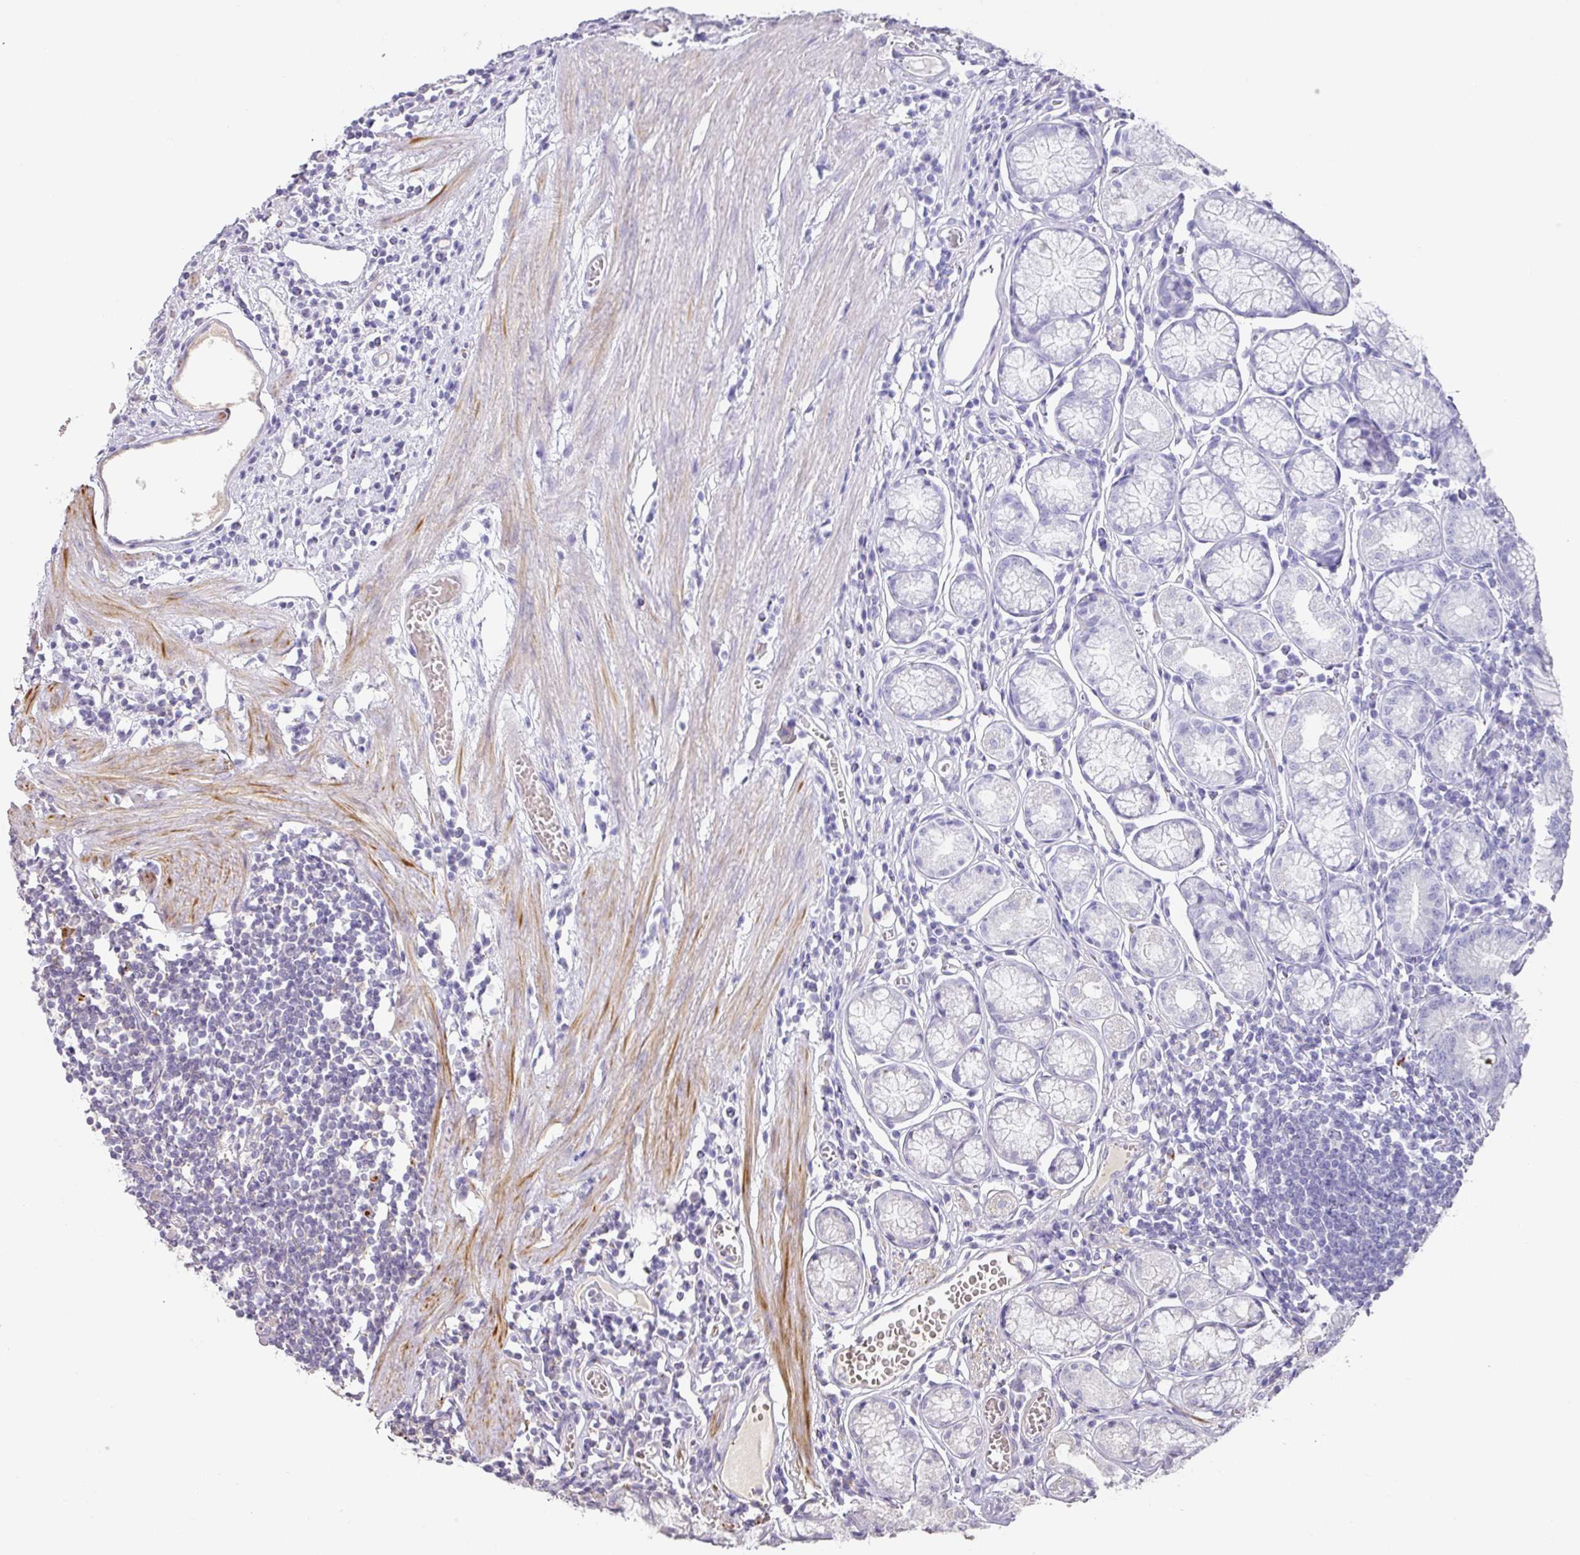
{"staining": {"intensity": "negative", "quantity": "none", "location": "none"}, "tissue": "stomach", "cell_type": "Glandular cells", "image_type": "normal", "snomed": [{"axis": "morphology", "description": "Normal tissue, NOS"}, {"axis": "topography", "description": "Stomach"}], "caption": "Glandular cells are negative for protein expression in unremarkable human stomach.", "gene": "TARM1", "patient": {"sex": "male", "age": 55}}